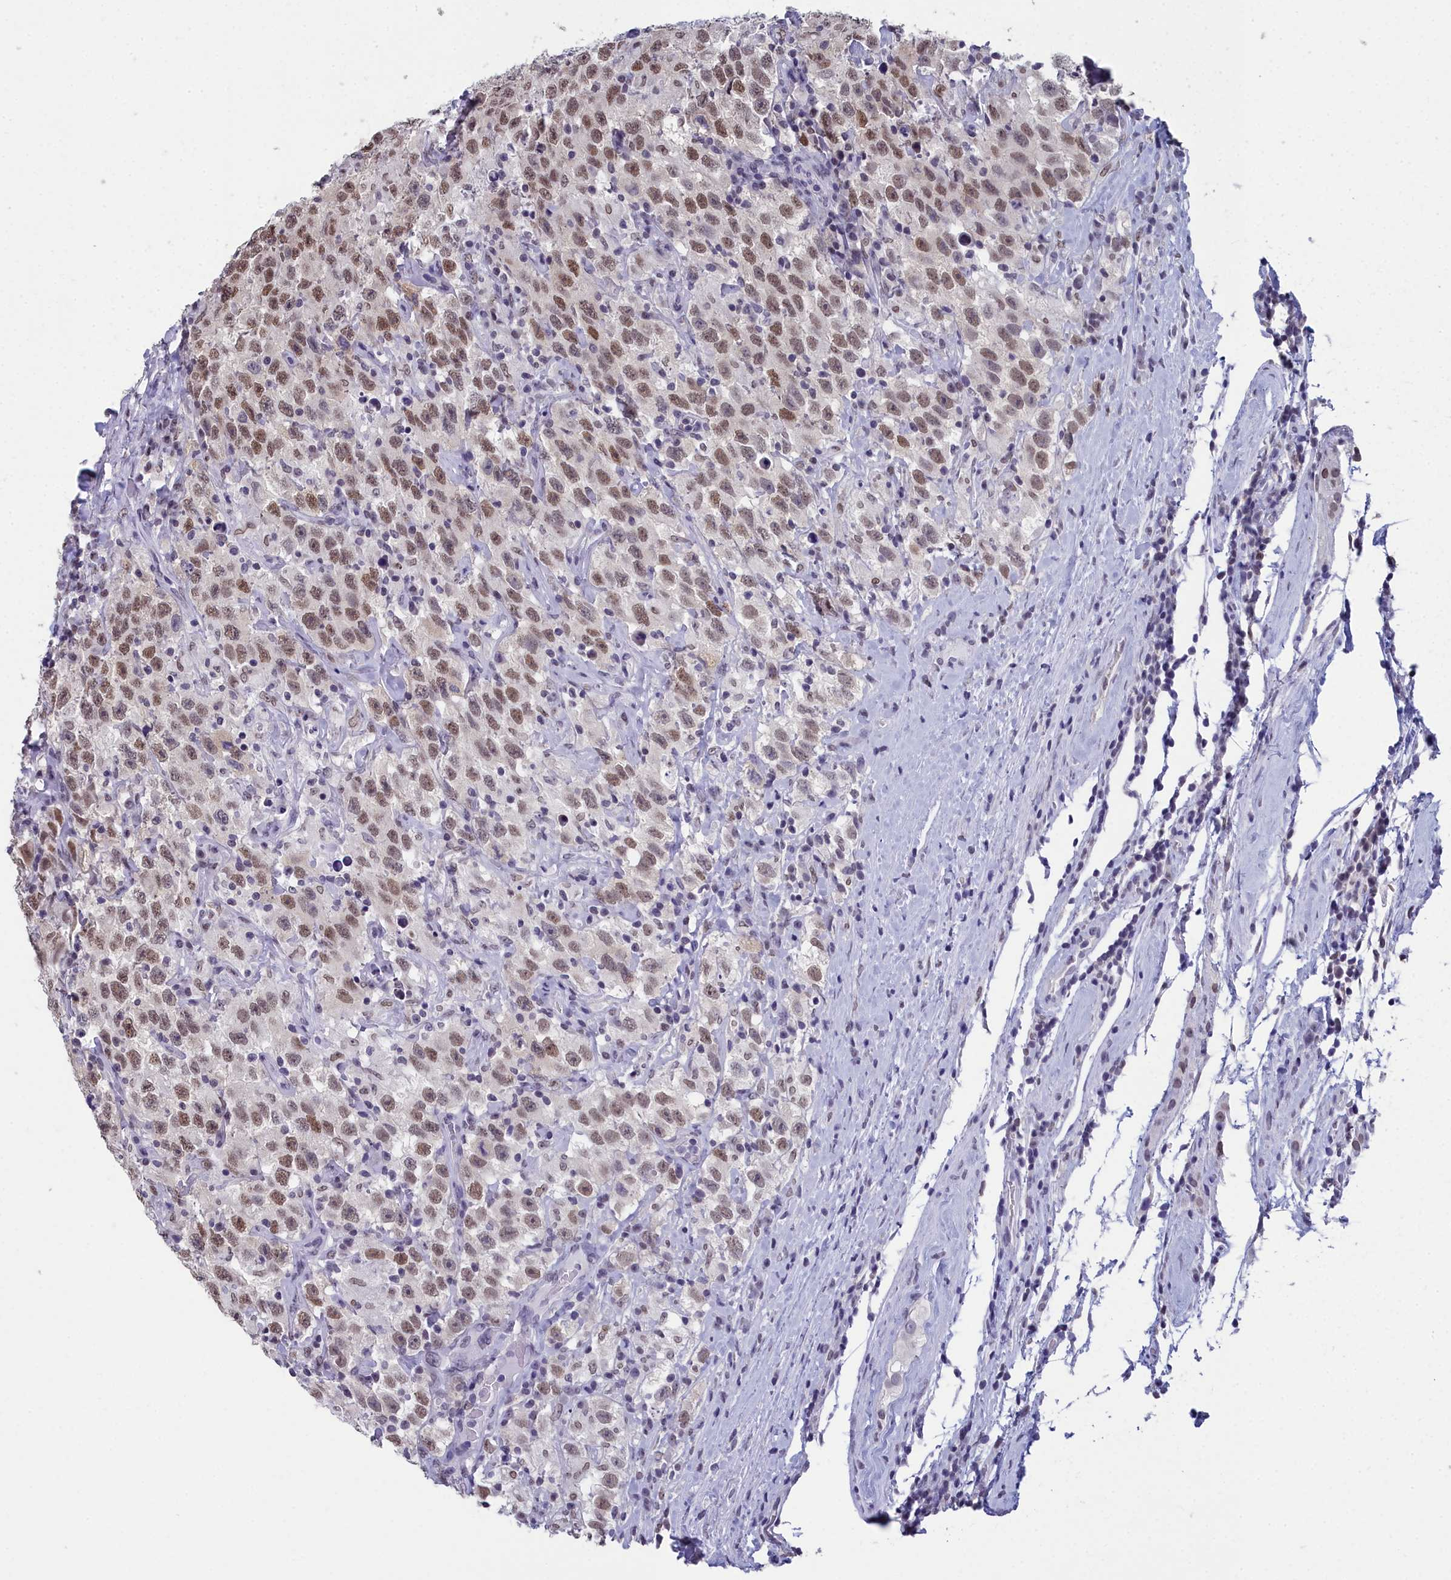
{"staining": {"intensity": "moderate", "quantity": ">75%", "location": "nuclear"}, "tissue": "testis cancer", "cell_type": "Tumor cells", "image_type": "cancer", "snomed": [{"axis": "morphology", "description": "Seminoma, NOS"}, {"axis": "topography", "description": "Testis"}], "caption": "A medium amount of moderate nuclear expression is present in approximately >75% of tumor cells in seminoma (testis) tissue. Nuclei are stained in blue.", "gene": "CCDC97", "patient": {"sex": "male", "age": 41}}